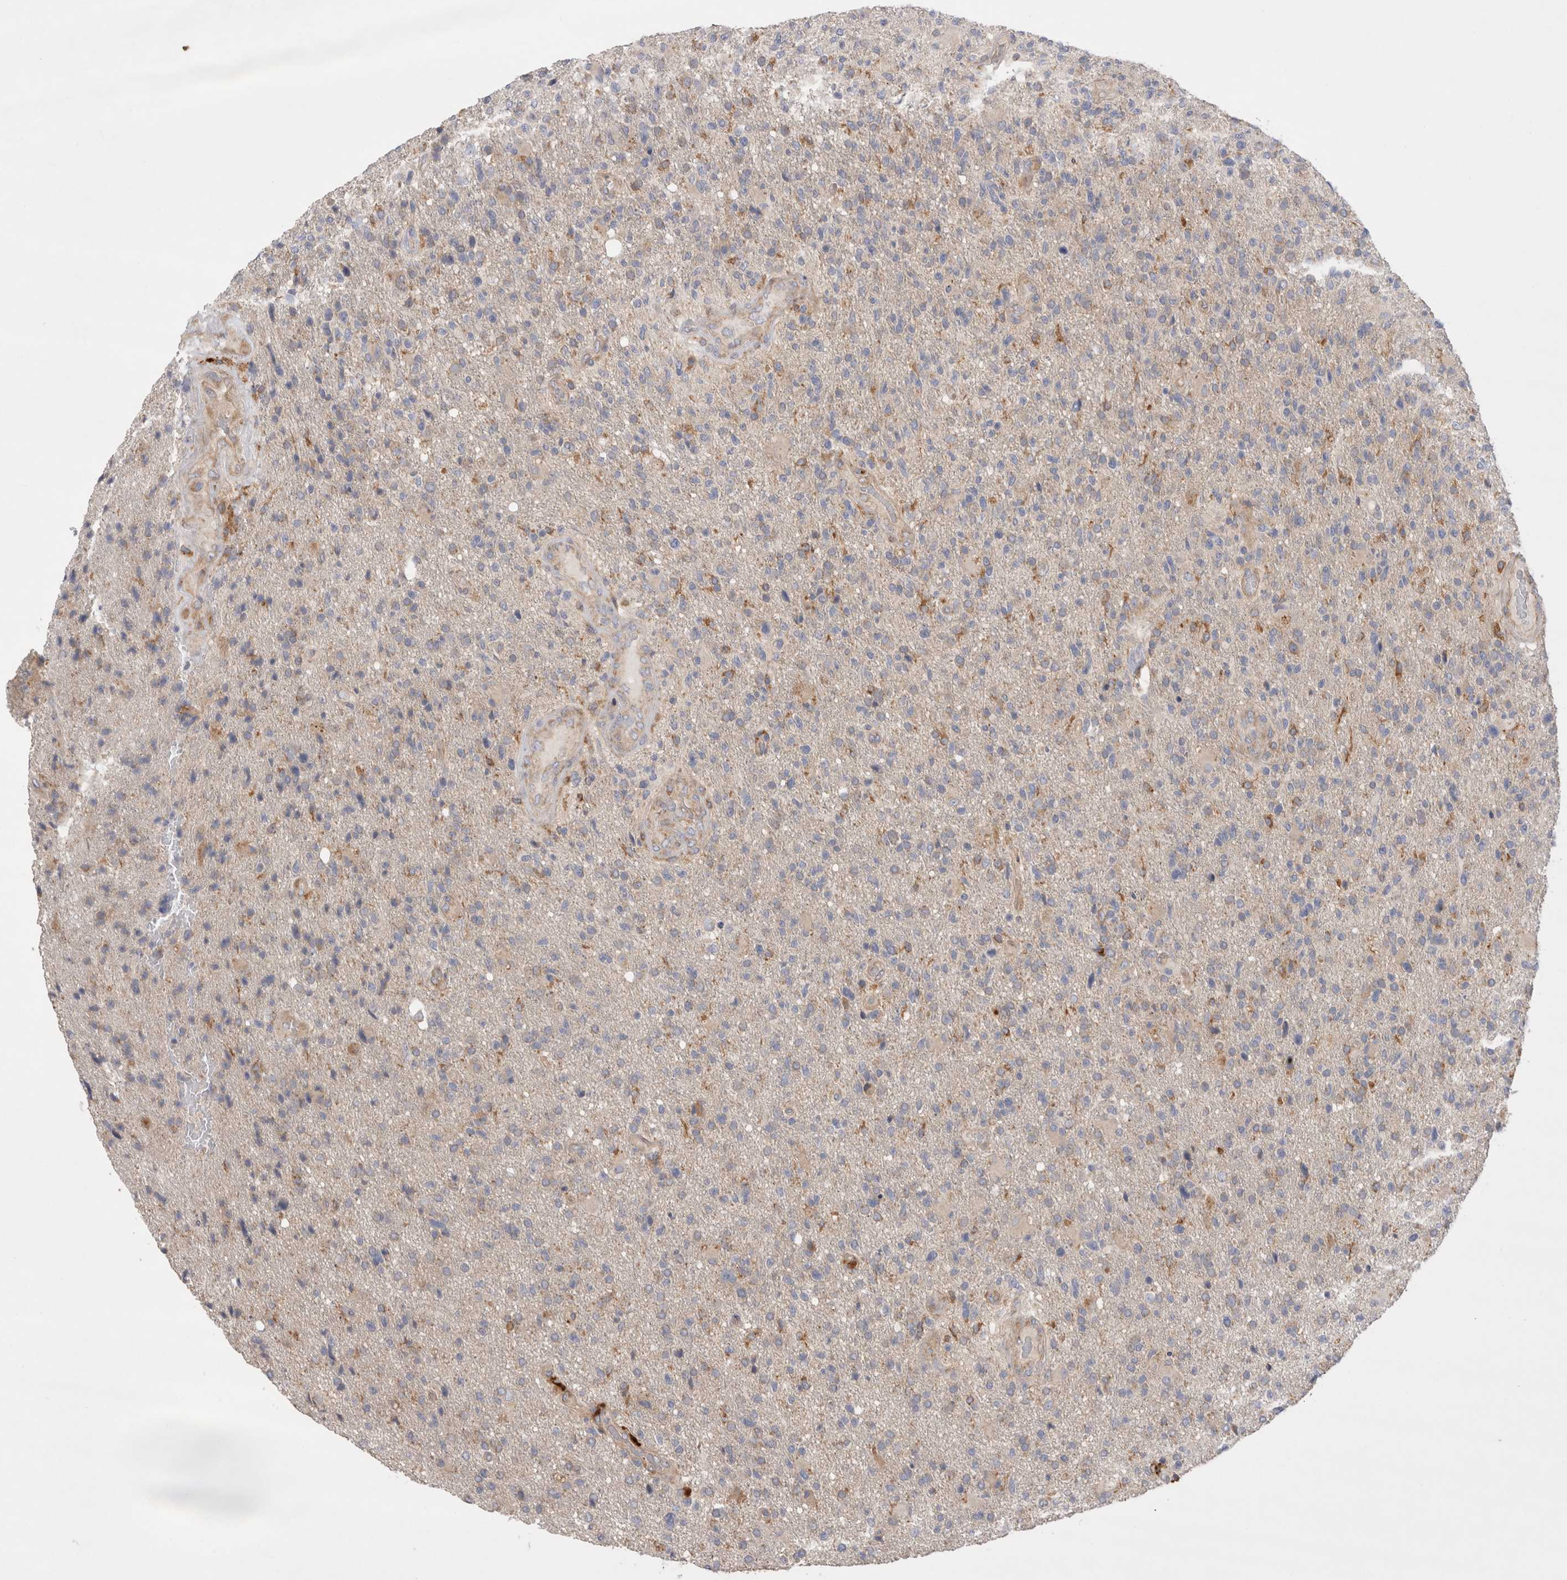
{"staining": {"intensity": "moderate", "quantity": "<25%", "location": "cytoplasmic/membranous"}, "tissue": "glioma", "cell_type": "Tumor cells", "image_type": "cancer", "snomed": [{"axis": "morphology", "description": "Glioma, malignant, High grade"}, {"axis": "topography", "description": "Brain"}], "caption": "A photomicrograph of human malignant glioma (high-grade) stained for a protein demonstrates moderate cytoplasmic/membranous brown staining in tumor cells.", "gene": "TBC1D16", "patient": {"sex": "male", "age": 72}}